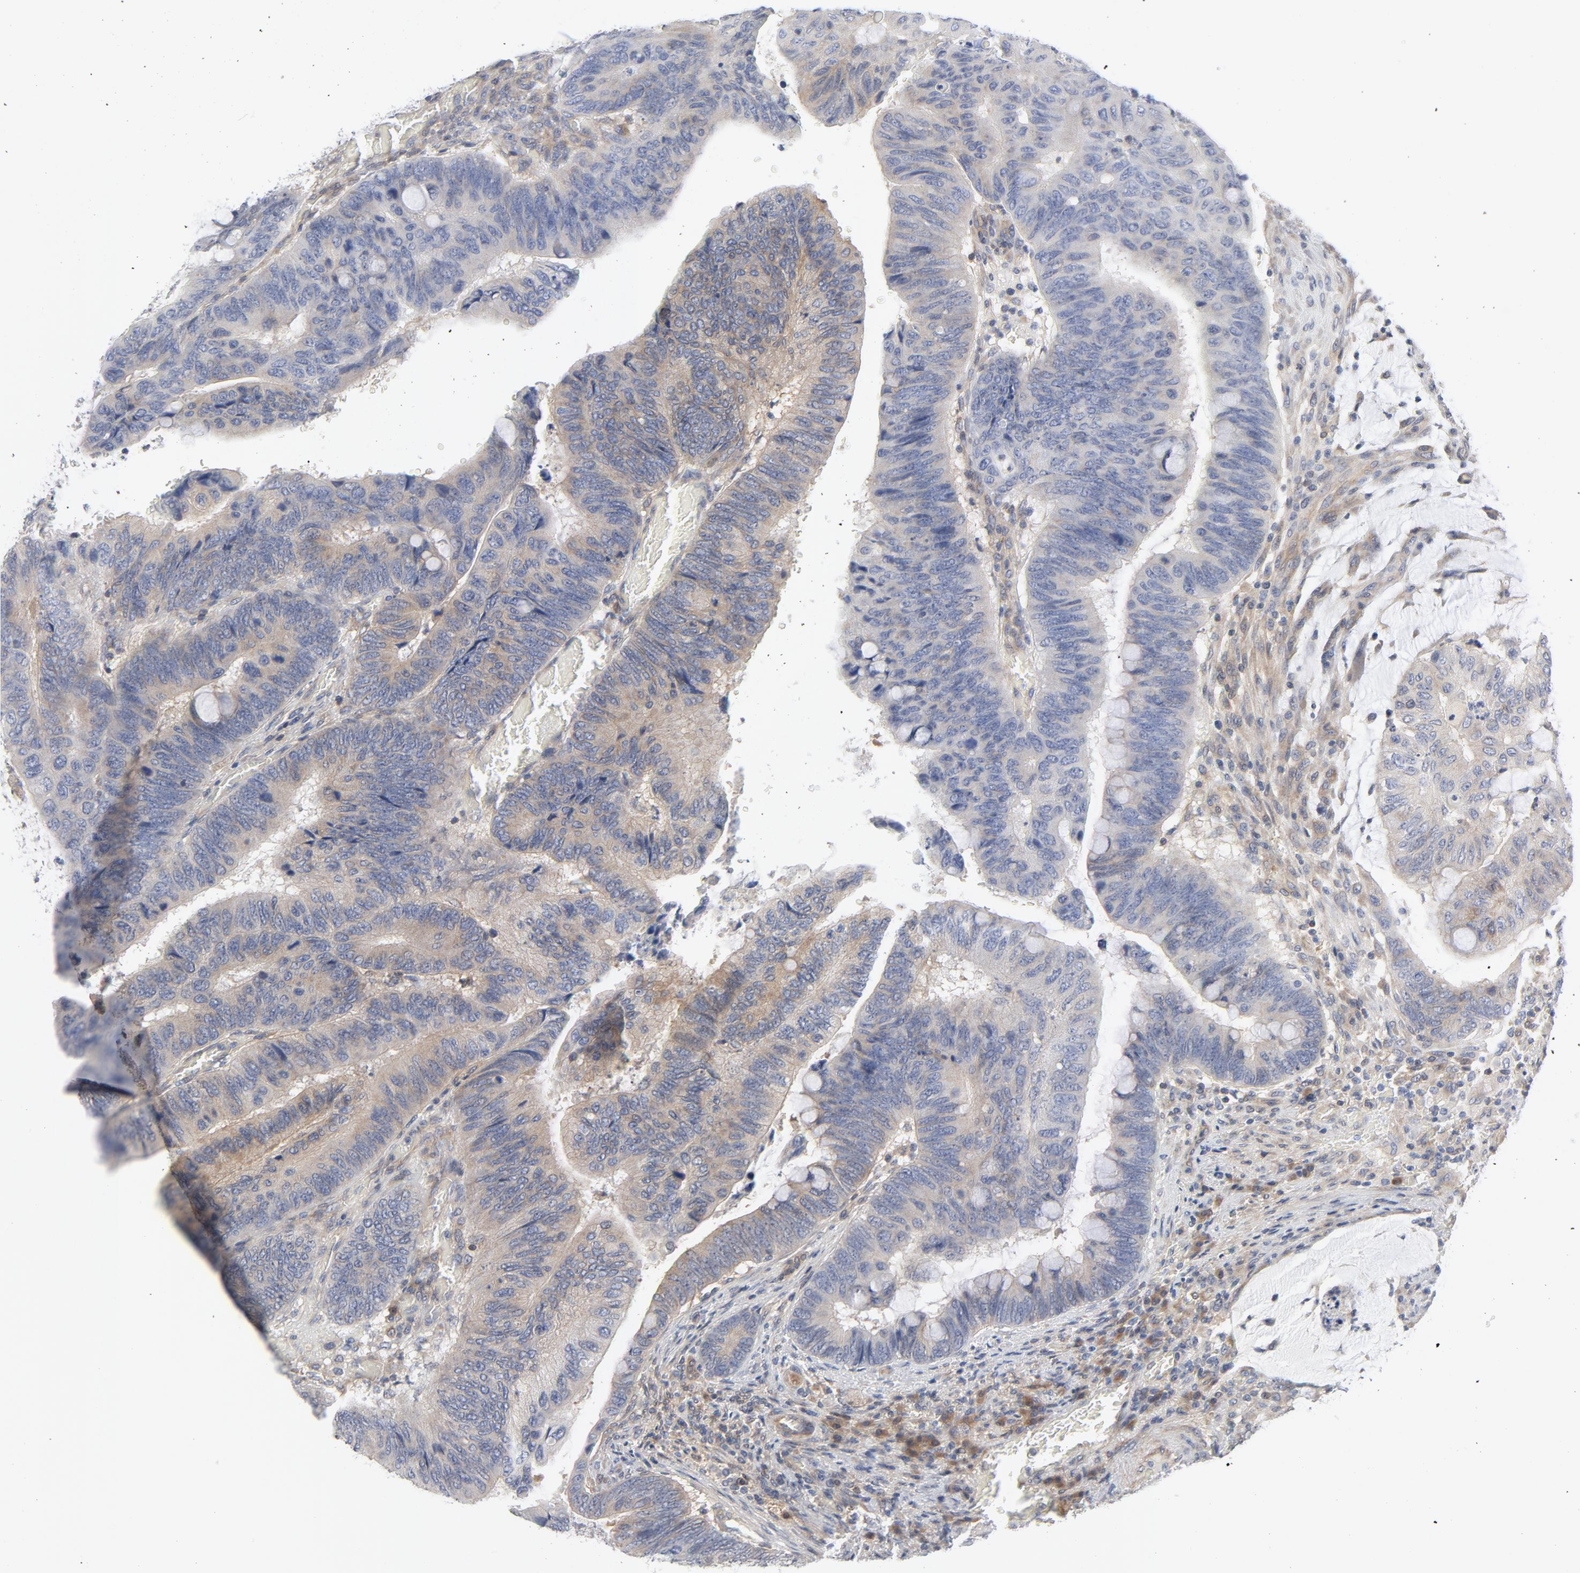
{"staining": {"intensity": "weak", "quantity": ">75%", "location": "cytoplasmic/membranous"}, "tissue": "colorectal cancer", "cell_type": "Tumor cells", "image_type": "cancer", "snomed": [{"axis": "morphology", "description": "Normal tissue, NOS"}, {"axis": "morphology", "description": "Adenocarcinoma, NOS"}, {"axis": "topography", "description": "Rectum"}], "caption": "DAB immunohistochemical staining of colorectal adenocarcinoma shows weak cytoplasmic/membranous protein expression in about >75% of tumor cells. Nuclei are stained in blue.", "gene": "BAD", "patient": {"sex": "male", "age": 92}}